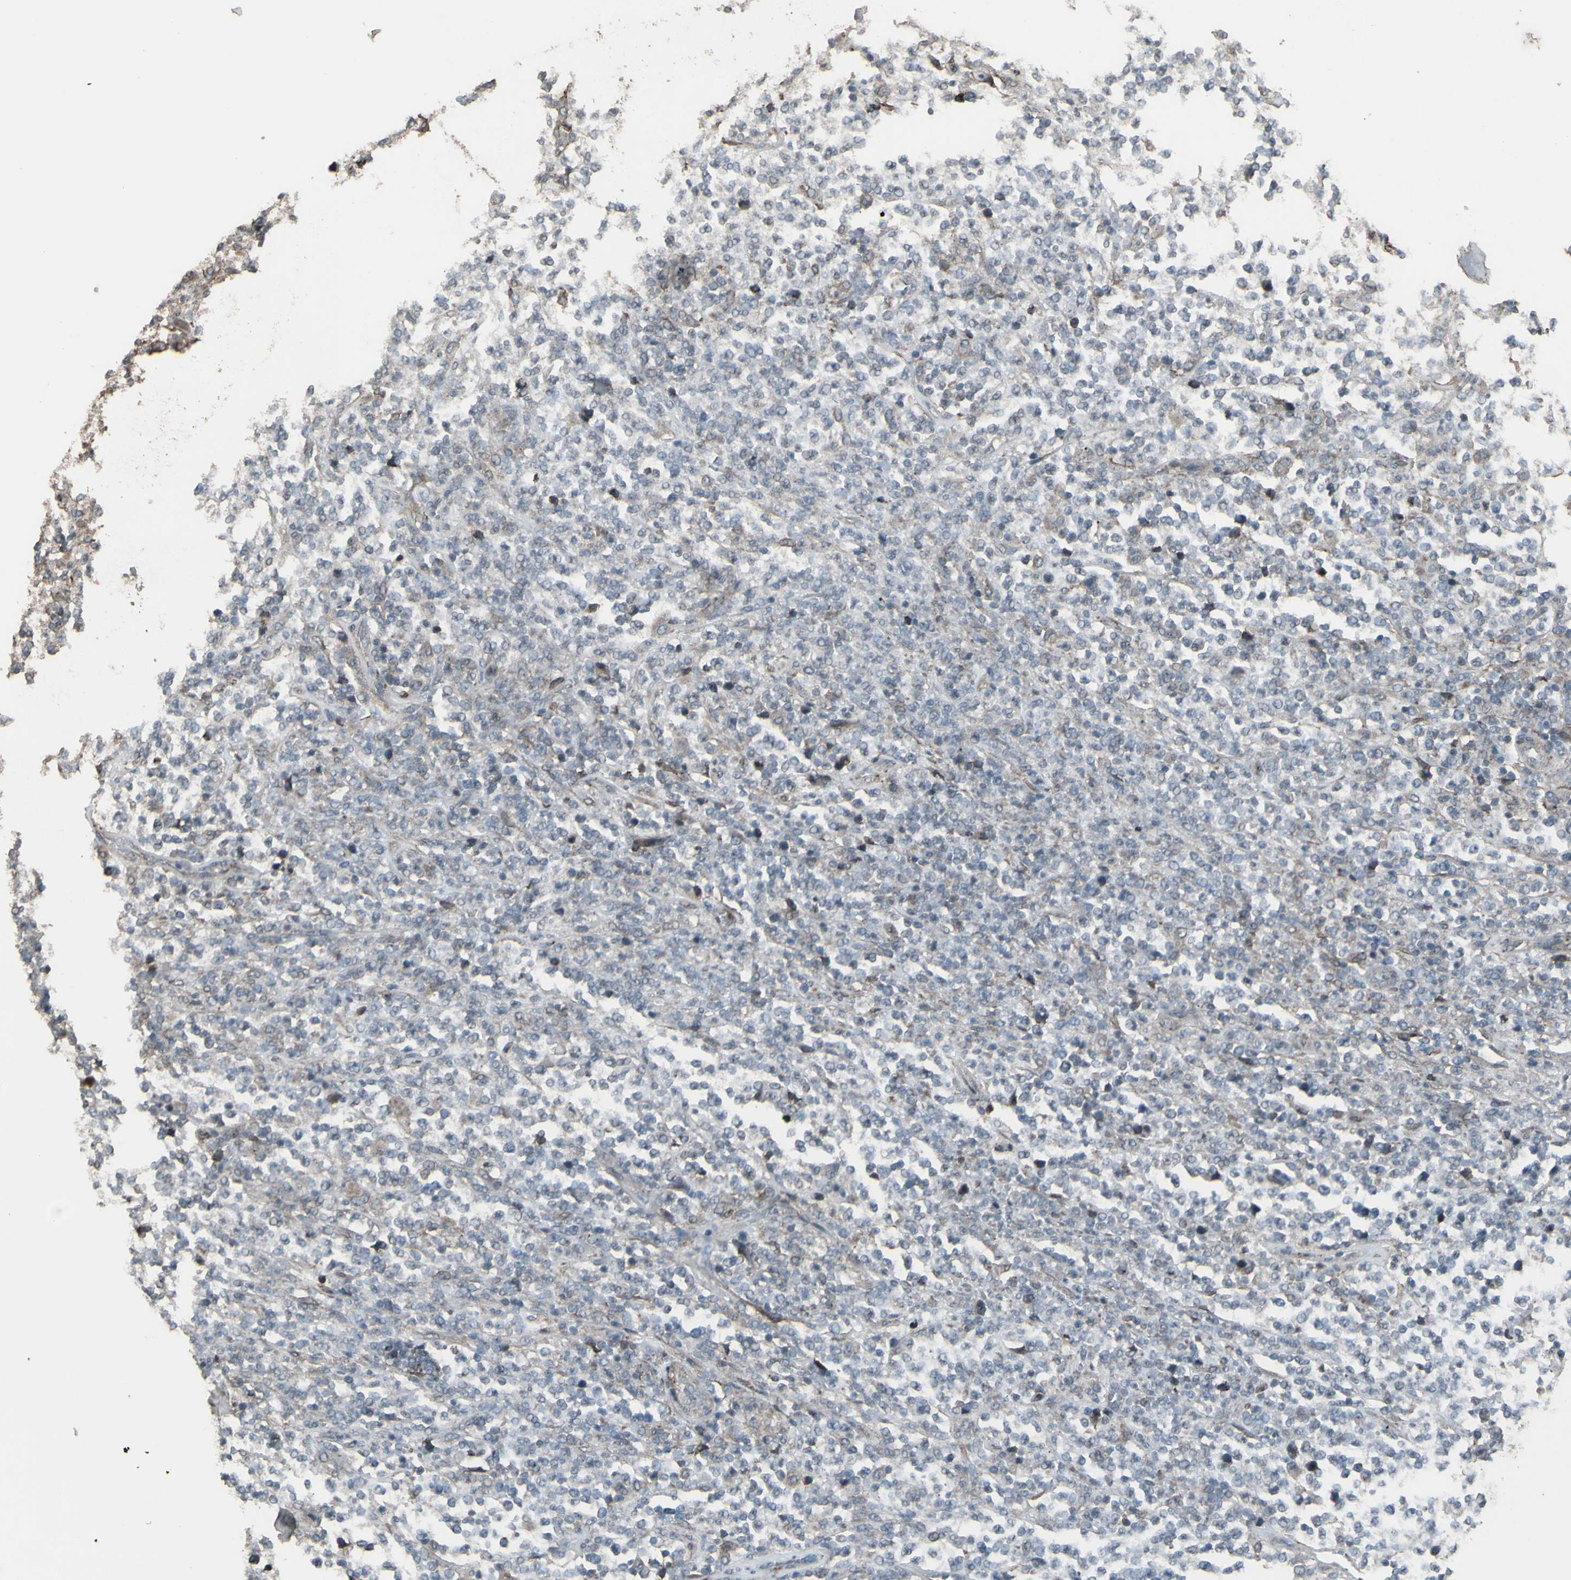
{"staining": {"intensity": "weak", "quantity": "<25%", "location": "cytoplasmic/membranous"}, "tissue": "lymphoma", "cell_type": "Tumor cells", "image_type": "cancer", "snomed": [{"axis": "morphology", "description": "Malignant lymphoma, non-Hodgkin's type, High grade"}, {"axis": "topography", "description": "Soft tissue"}], "caption": "Lymphoma stained for a protein using immunohistochemistry (IHC) demonstrates no expression tumor cells.", "gene": "SMO", "patient": {"sex": "male", "age": 18}}